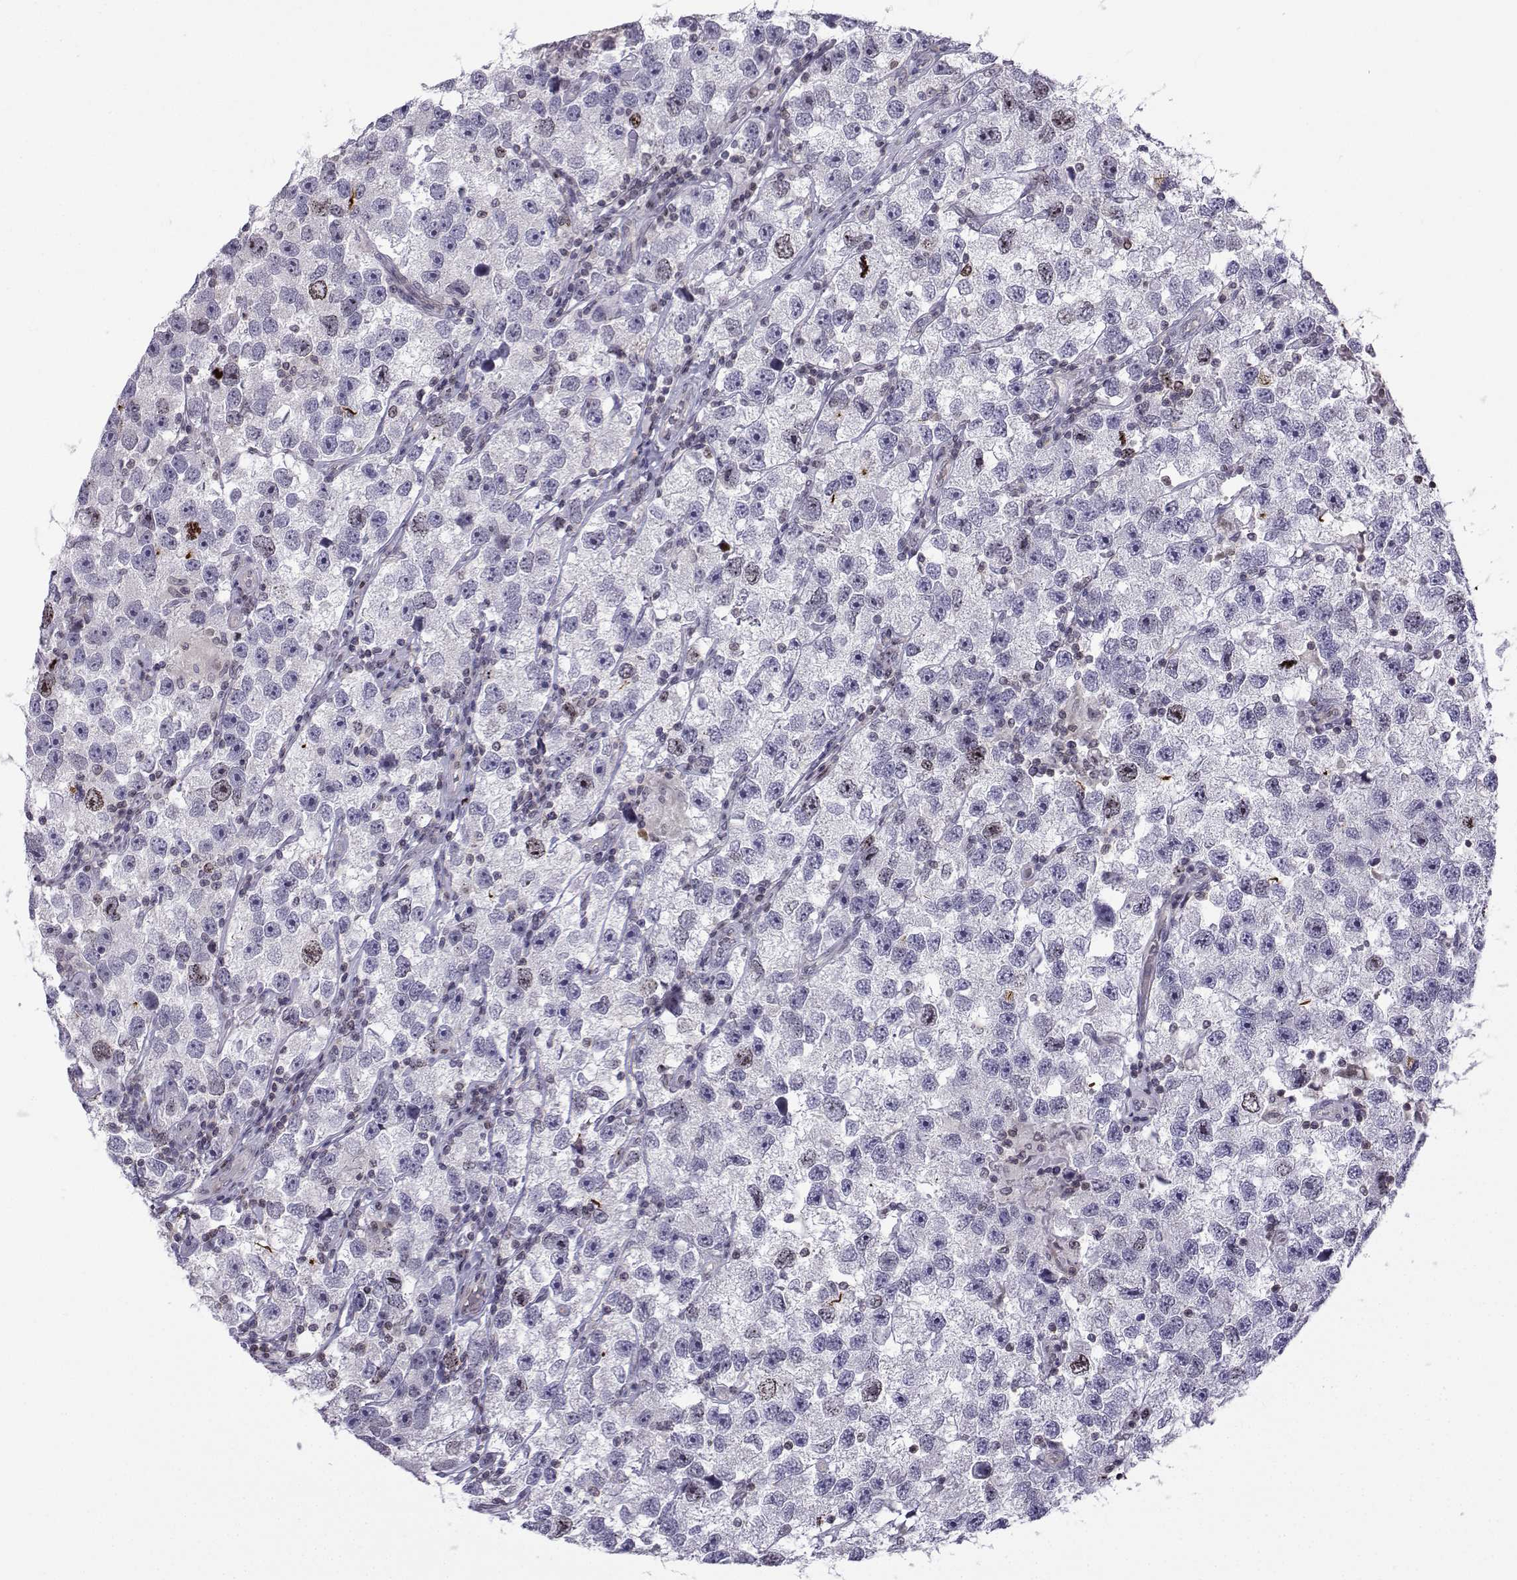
{"staining": {"intensity": "weak", "quantity": "<25%", "location": "nuclear"}, "tissue": "testis cancer", "cell_type": "Tumor cells", "image_type": "cancer", "snomed": [{"axis": "morphology", "description": "Seminoma, NOS"}, {"axis": "topography", "description": "Testis"}], "caption": "The immunohistochemistry (IHC) histopathology image has no significant expression in tumor cells of testis cancer tissue. (DAB immunohistochemistry visualized using brightfield microscopy, high magnification).", "gene": "INCENP", "patient": {"sex": "male", "age": 26}}